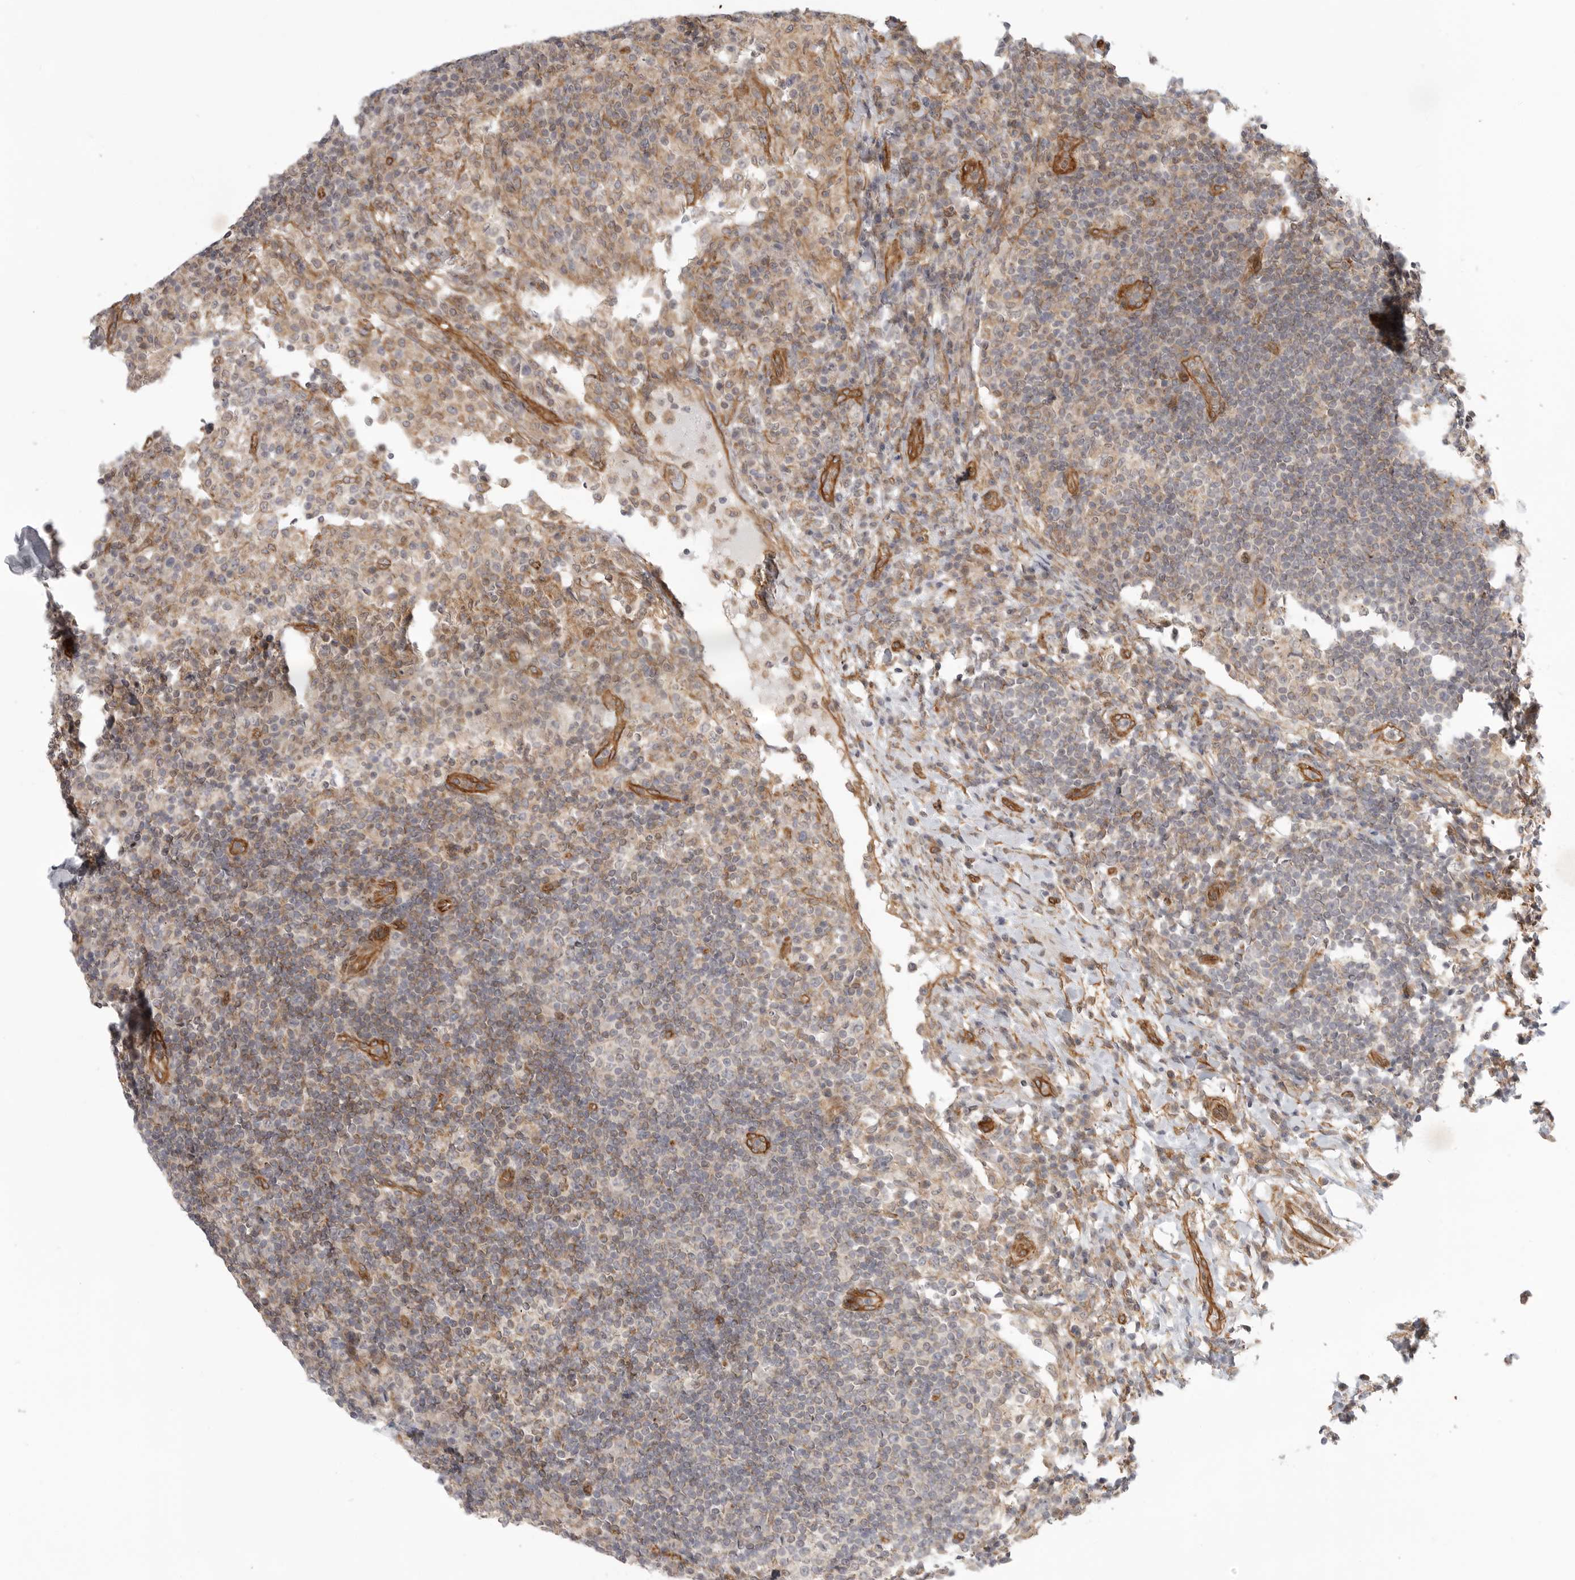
{"staining": {"intensity": "negative", "quantity": "none", "location": "none"}, "tissue": "lymph node", "cell_type": "Germinal center cells", "image_type": "normal", "snomed": [{"axis": "morphology", "description": "Normal tissue, NOS"}, {"axis": "topography", "description": "Lymph node"}], "caption": "IHC of benign human lymph node demonstrates no staining in germinal center cells. (Stains: DAB IHC with hematoxylin counter stain, Microscopy: brightfield microscopy at high magnification).", "gene": "ATOH7", "patient": {"sex": "female", "age": 53}}